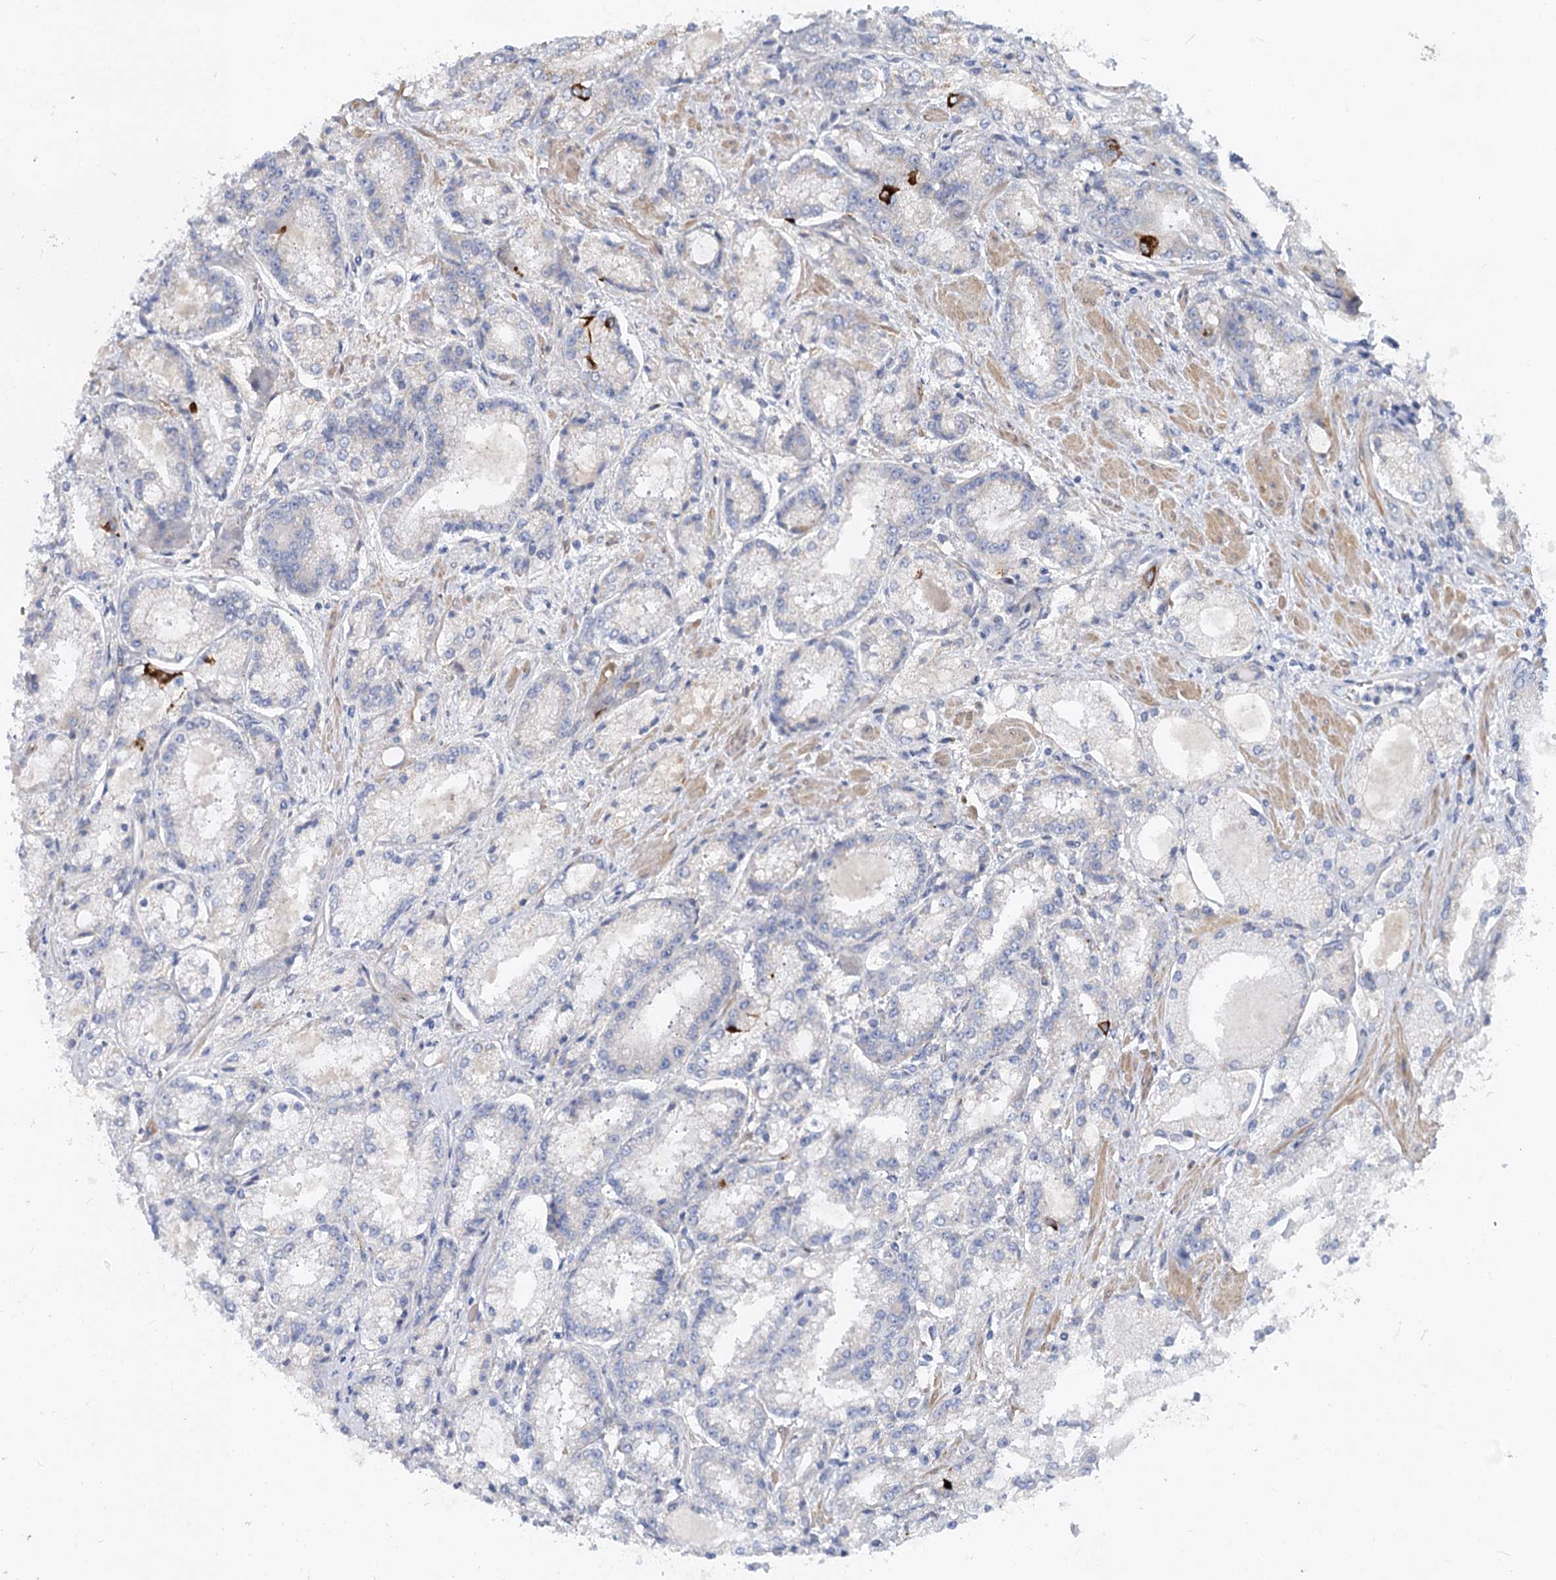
{"staining": {"intensity": "negative", "quantity": "none", "location": "none"}, "tissue": "prostate cancer", "cell_type": "Tumor cells", "image_type": "cancer", "snomed": [{"axis": "morphology", "description": "Adenocarcinoma, Low grade"}, {"axis": "topography", "description": "Prostate"}], "caption": "High power microscopy image of an IHC micrograph of prostate adenocarcinoma (low-grade), revealing no significant expression in tumor cells.", "gene": "FGF19", "patient": {"sex": "male", "age": 74}}